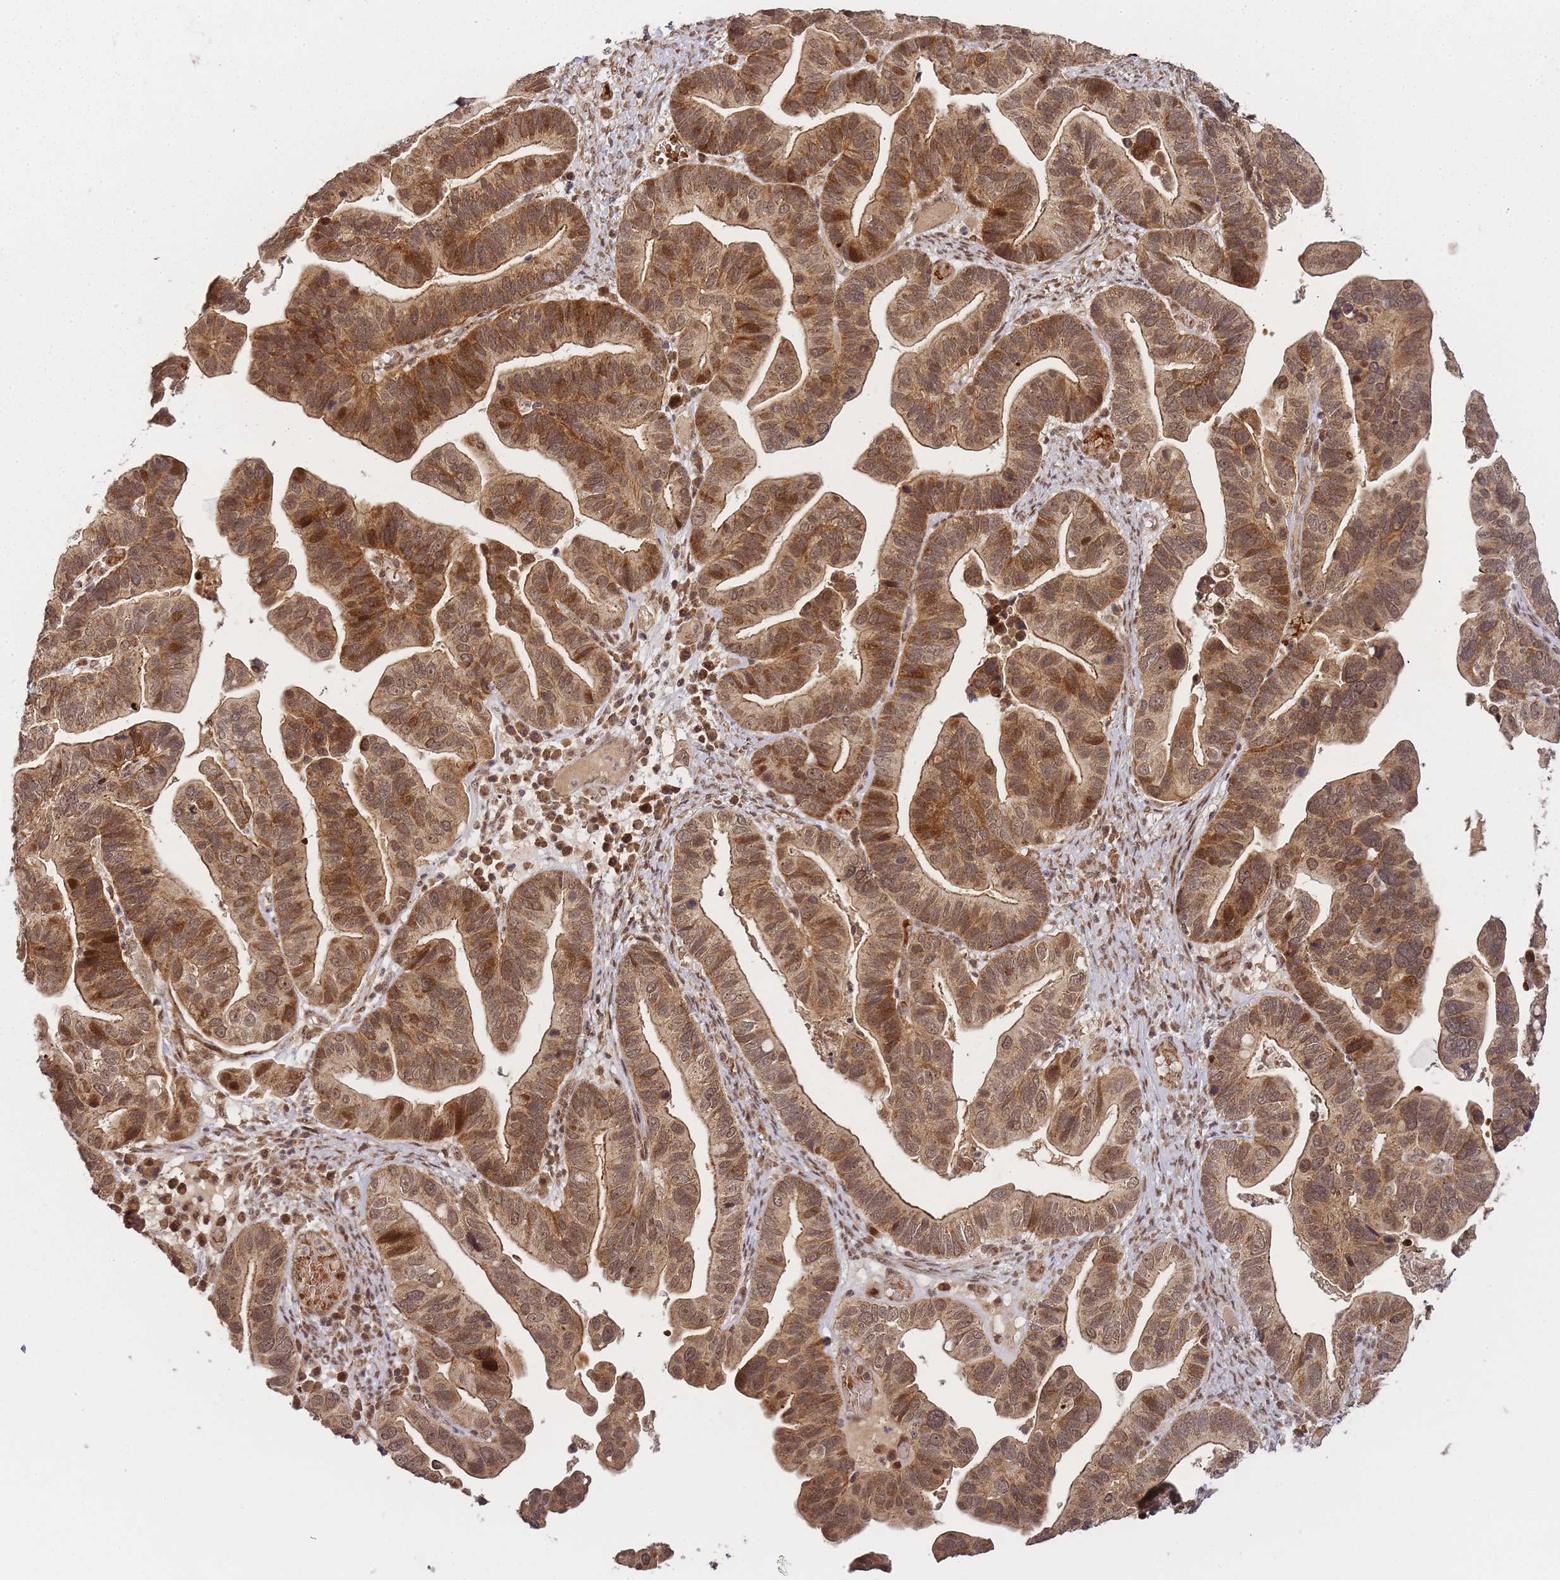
{"staining": {"intensity": "moderate", "quantity": ">75%", "location": "cytoplasmic/membranous,nuclear"}, "tissue": "ovarian cancer", "cell_type": "Tumor cells", "image_type": "cancer", "snomed": [{"axis": "morphology", "description": "Cystadenocarcinoma, serous, NOS"}, {"axis": "topography", "description": "Ovary"}], "caption": "Immunohistochemistry of ovarian serous cystadenocarcinoma displays medium levels of moderate cytoplasmic/membranous and nuclear expression in about >75% of tumor cells.", "gene": "ZNF497", "patient": {"sex": "female", "age": 56}}